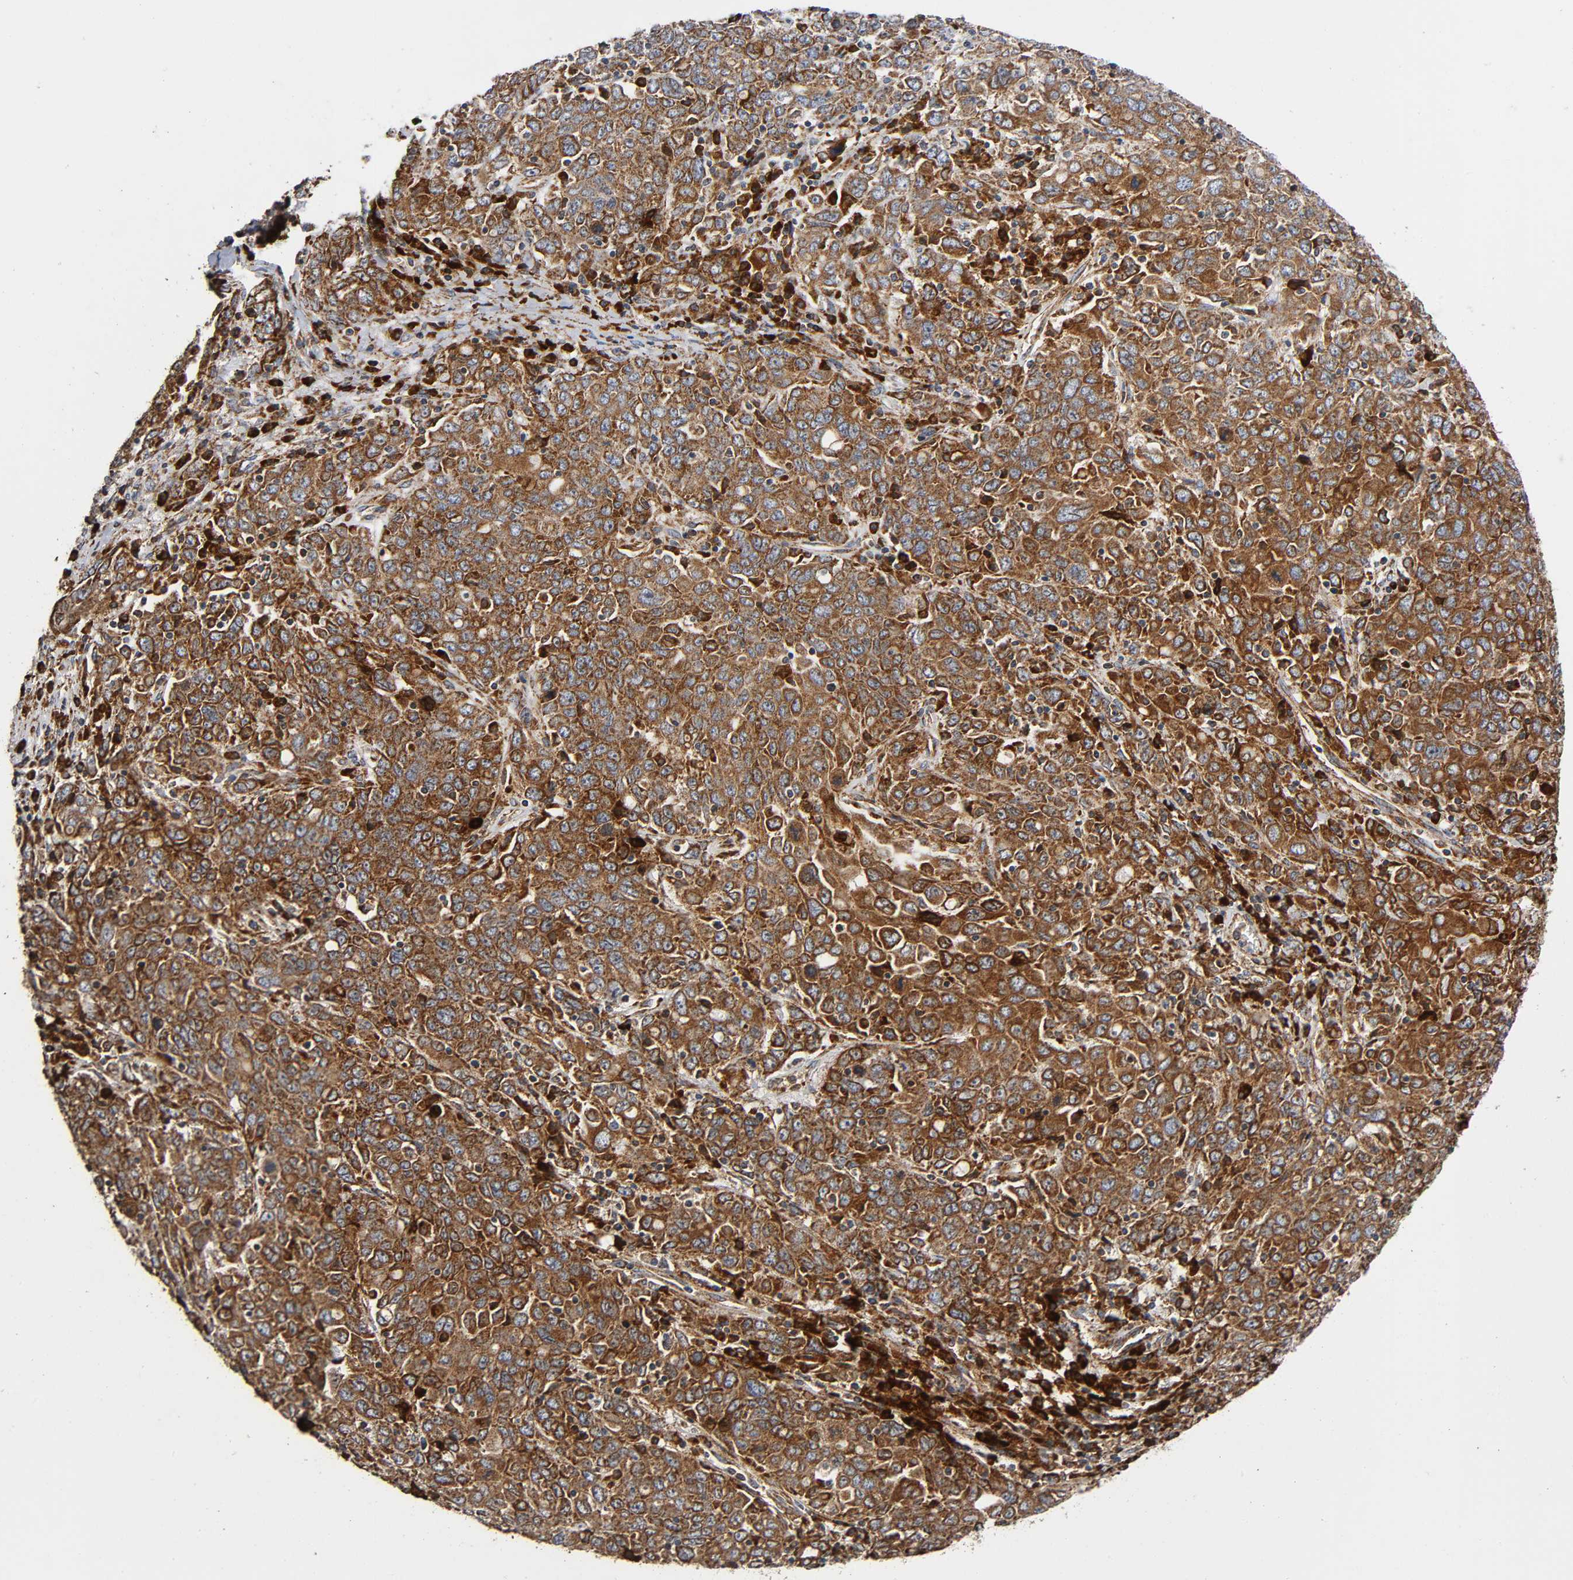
{"staining": {"intensity": "strong", "quantity": "25%-75%", "location": "cytoplasmic/membranous"}, "tissue": "ovarian cancer", "cell_type": "Tumor cells", "image_type": "cancer", "snomed": [{"axis": "morphology", "description": "Carcinoma, endometroid"}, {"axis": "topography", "description": "Ovary"}], "caption": "Protein expression analysis of human endometroid carcinoma (ovarian) reveals strong cytoplasmic/membranous staining in about 25%-75% of tumor cells.", "gene": "MAP3K1", "patient": {"sex": "female", "age": 62}}